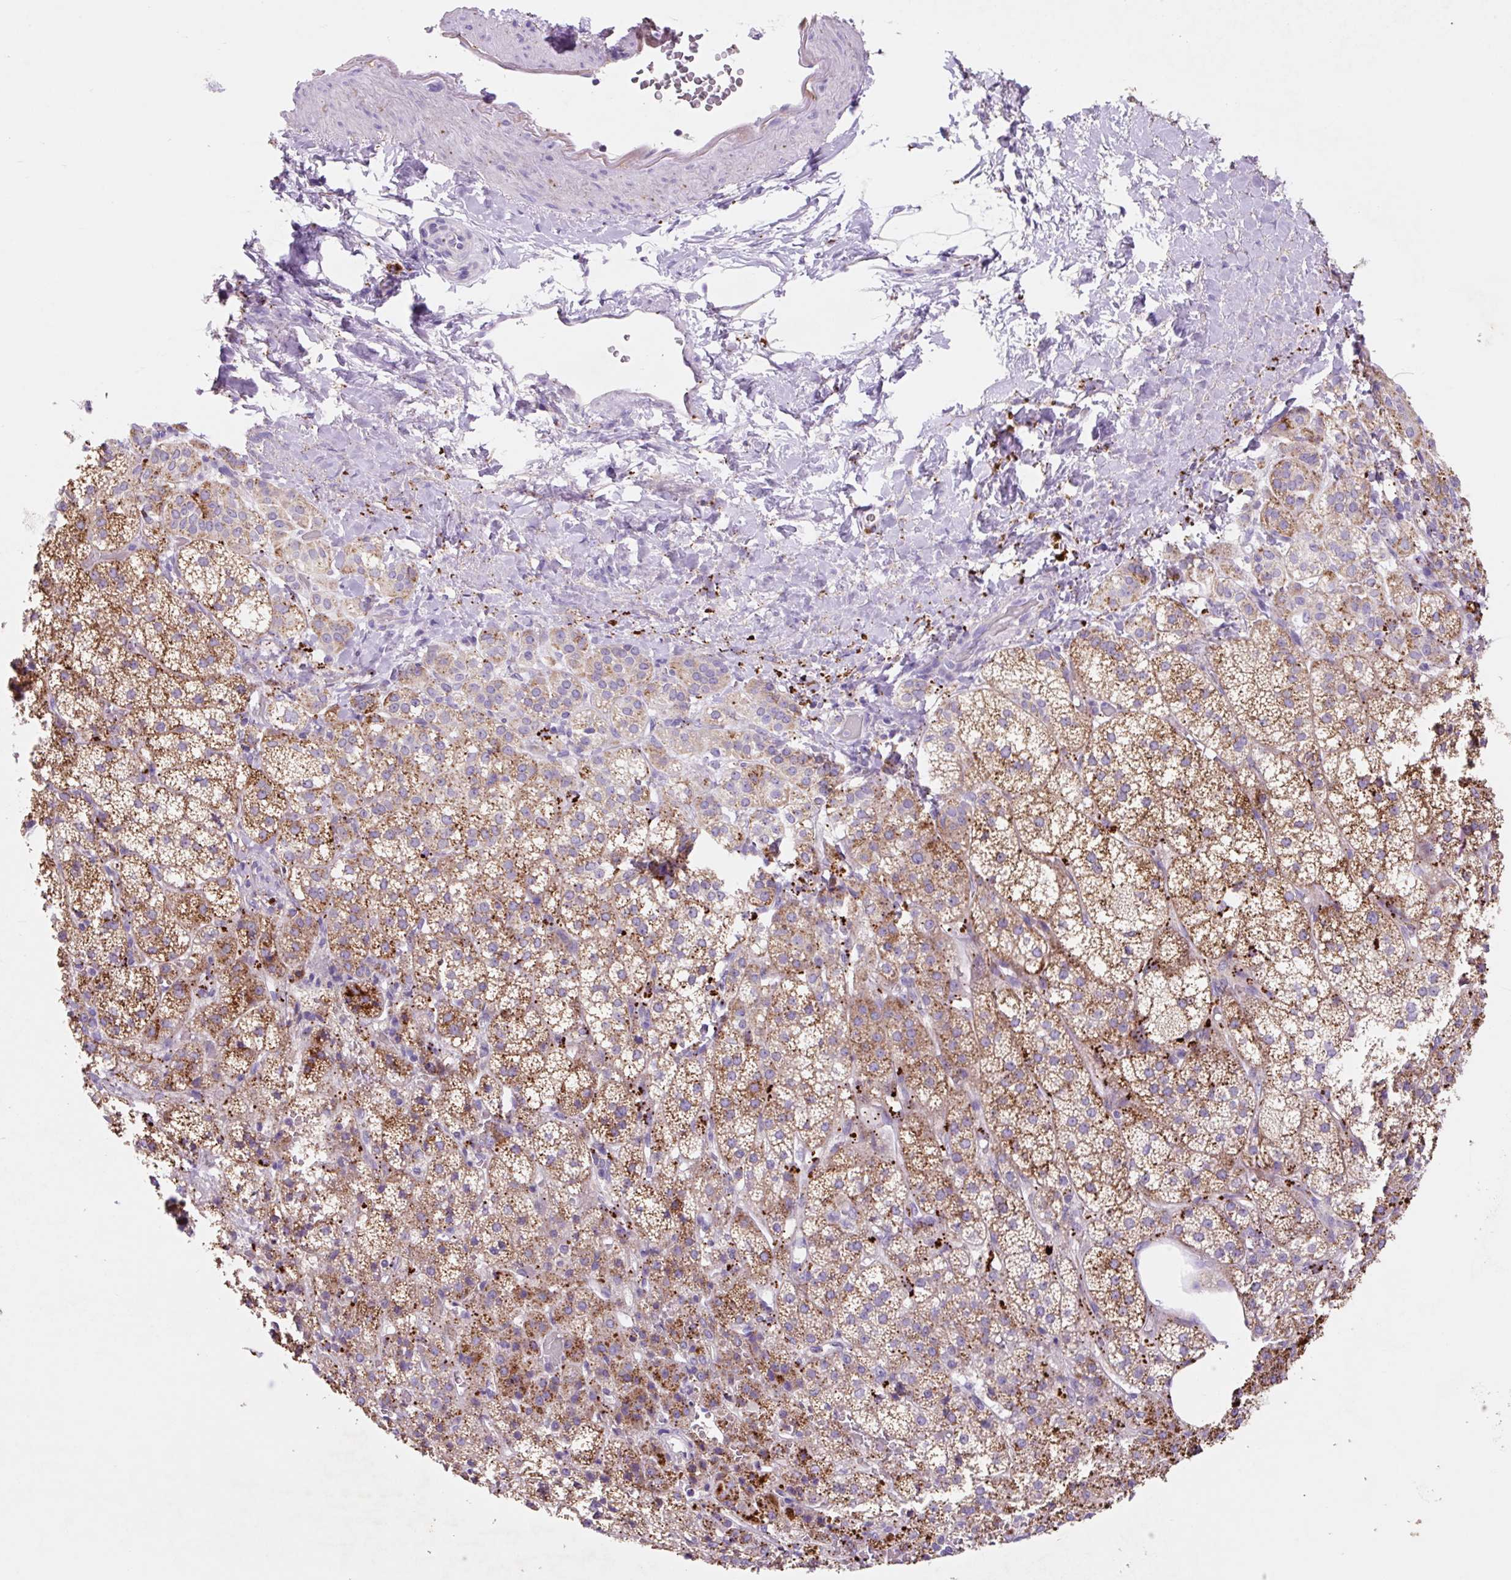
{"staining": {"intensity": "strong", "quantity": ">75%", "location": "cytoplasmic/membranous"}, "tissue": "adrenal gland", "cell_type": "Glandular cells", "image_type": "normal", "snomed": [{"axis": "morphology", "description": "Normal tissue, NOS"}, {"axis": "topography", "description": "Adrenal gland"}], "caption": "IHC micrograph of benign adrenal gland: human adrenal gland stained using immunohistochemistry (IHC) shows high levels of strong protein expression localized specifically in the cytoplasmic/membranous of glandular cells, appearing as a cytoplasmic/membranous brown color.", "gene": "HEXA", "patient": {"sex": "female", "age": 60}}